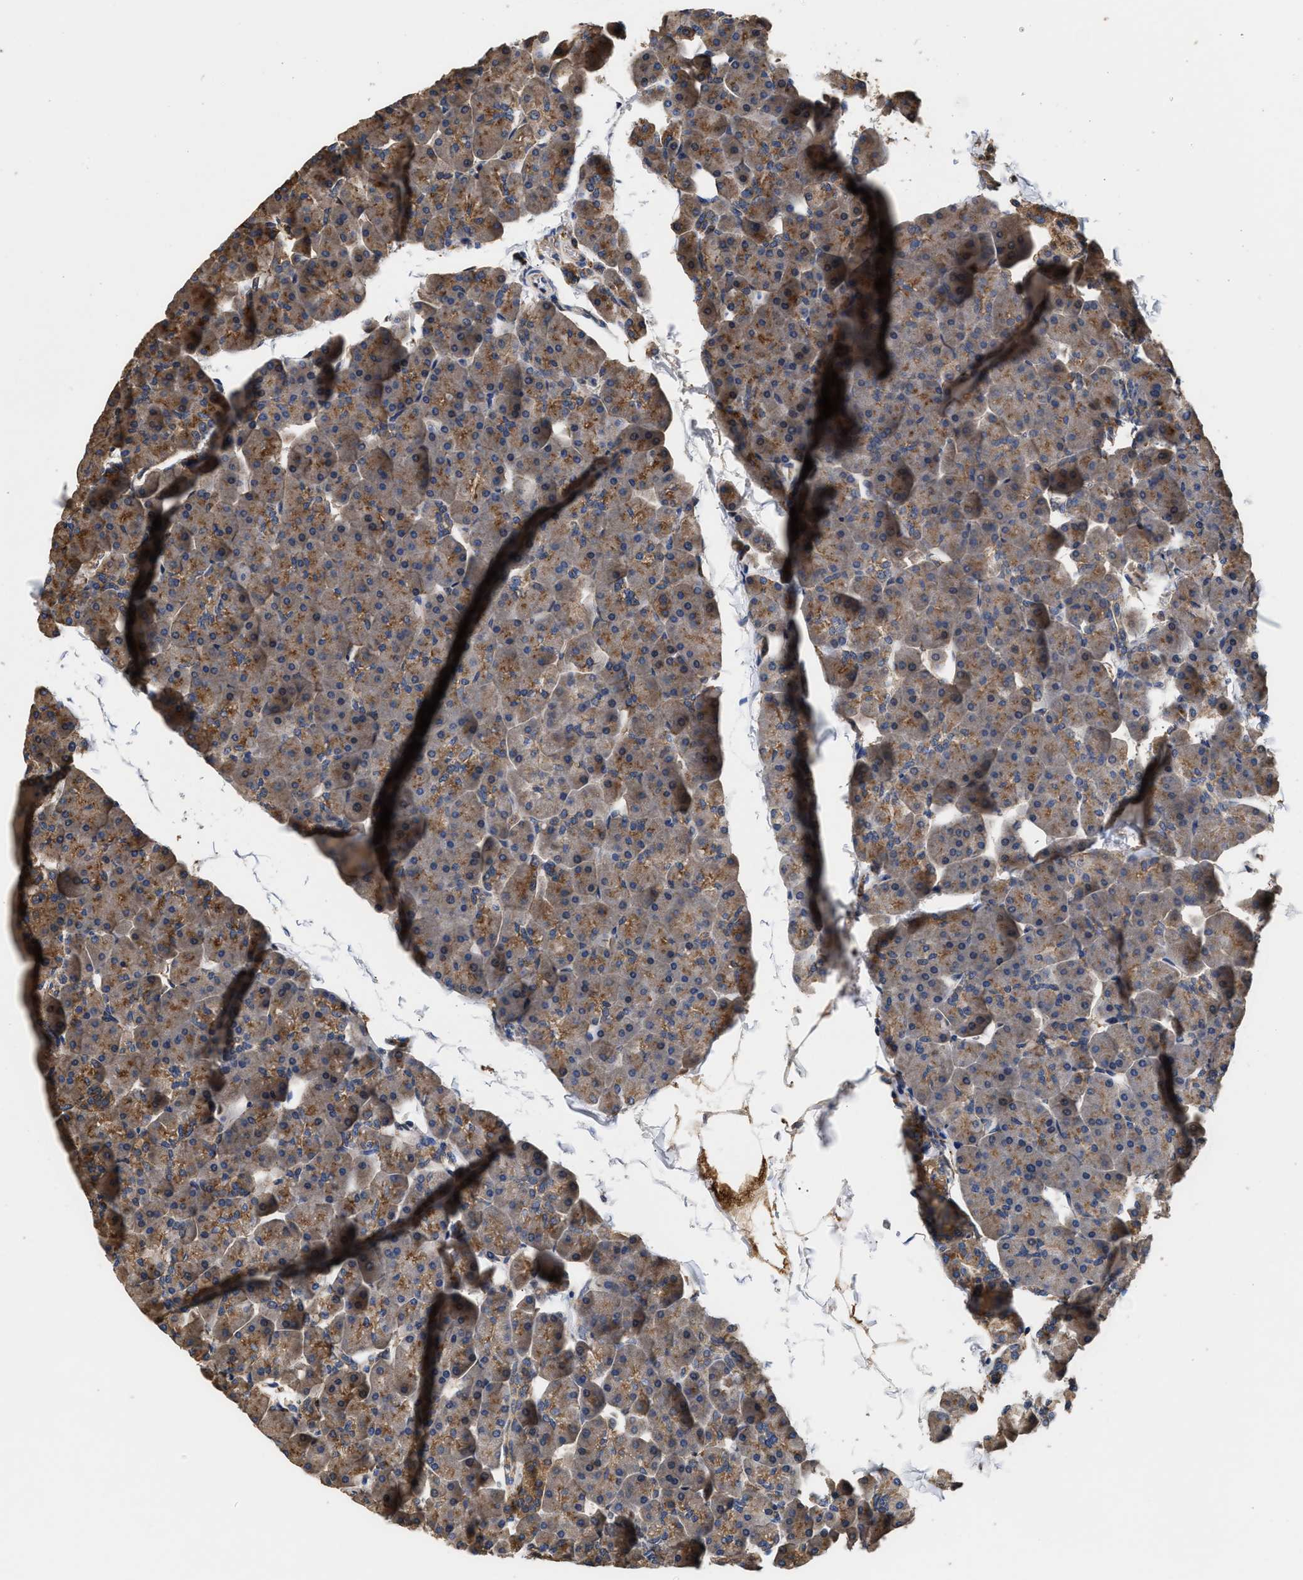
{"staining": {"intensity": "moderate", "quantity": ">75%", "location": "cytoplasmic/membranous"}, "tissue": "pancreas", "cell_type": "Exocrine glandular cells", "image_type": "normal", "snomed": [{"axis": "morphology", "description": "Normal tissue, NOS"}, {"axis": "topography", "description": "Pancreas"}], "caption": "The image displays staining of normal pancreas, revealing moderate cytoplasmic/membranous protein expression (brown color) within exocrine glandular cells. (Stains: DAB (3,3'-diaminobenzidine) in brown, nuclei in blue, Microscopy: brightfield microscopy at high magnification).", "gene": "KLB", "patient": {"sex": "male", "age": 35}}